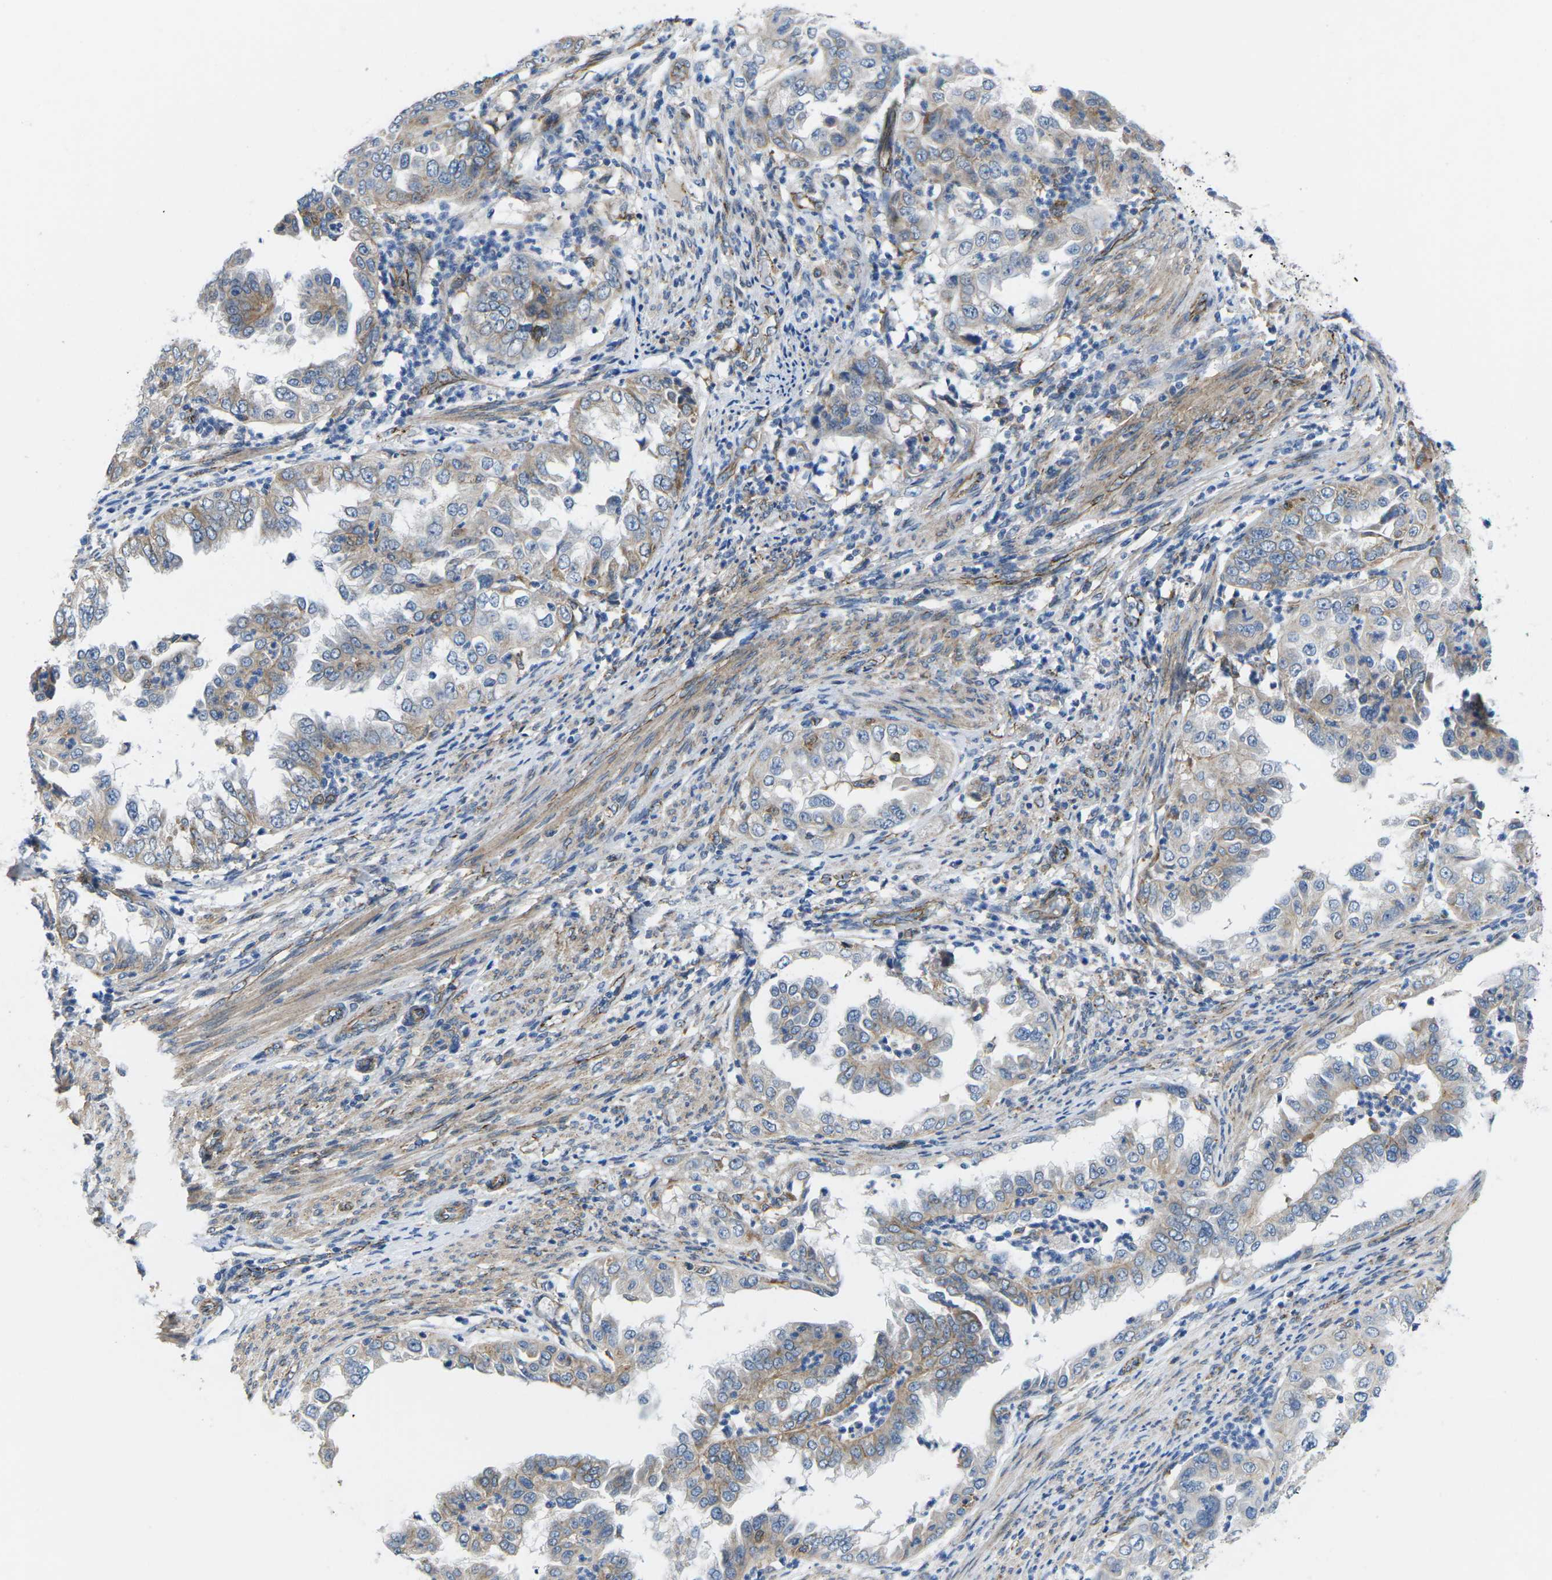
{"staining": {"intensity": "weak", "quantity": ">75%", "location": "cytoplasmic/membranous"}, "tissue": "endometrial cancer", "cell_type": "Tumor cells", "image_type": "cancer", "snomed": [{"axis": "morphology", "description": "Adenocarcinoma, NOS"}, {"axis": "topography", "description": "Endometrium"}], "caption": "Immunohistochemistry (IHC) micrograph of neoplastic tissue: human endometrial cancer (adenocarcinoma) stained using IHC displays low levels of weak protein expression localized specifically in the cytoplasmic/membranous of tumor cells, appearing as a cytoplasmic/membranous brown color.", "gene": "CTNND1", "patient": {"sex": "female", "age": 85}}